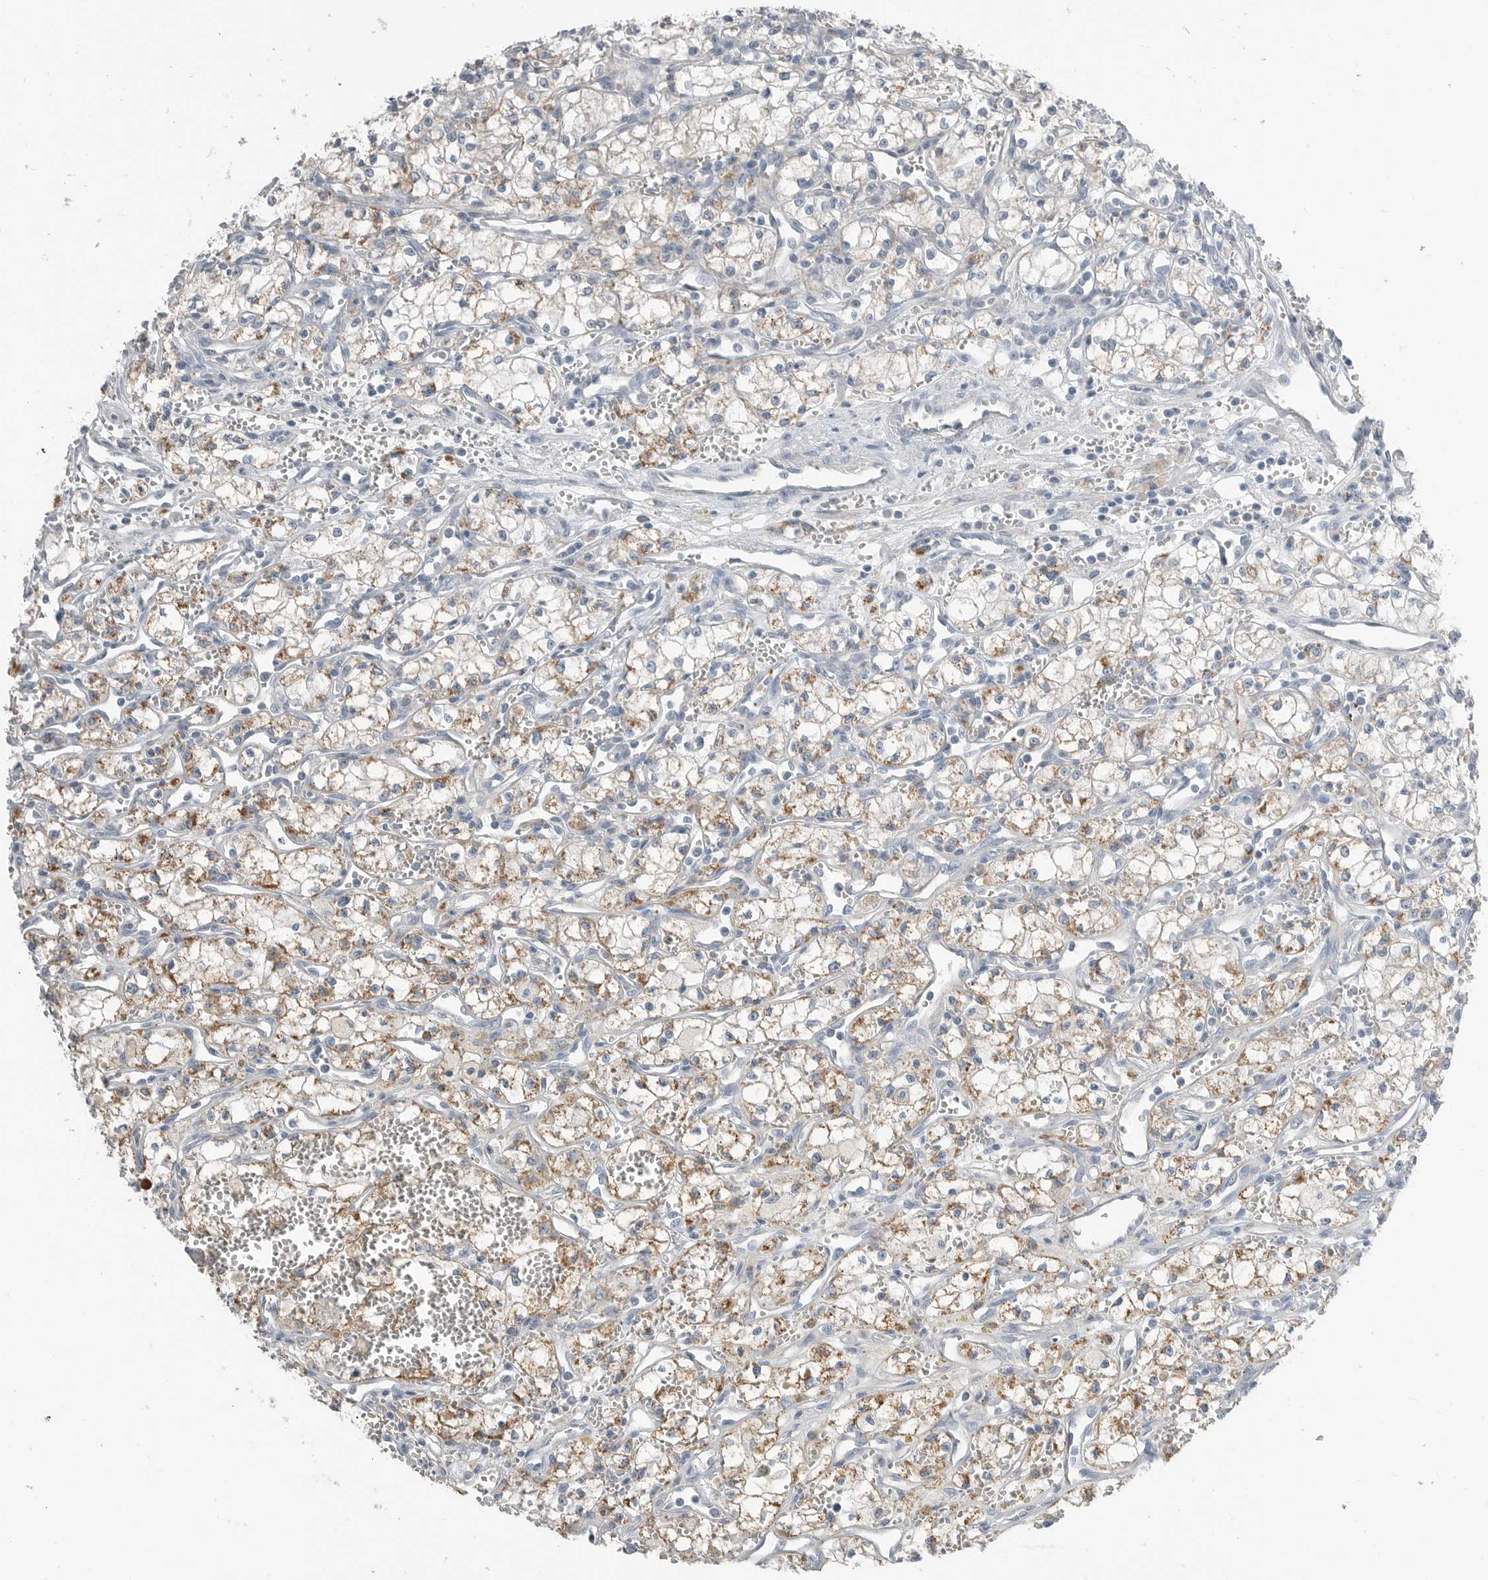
{"staining": {"intensity": "moderate", "quantity": ">75%", "location": "cytoplasmic/membranous"}, "tissue": "renal cancer", "cell_type": "Tumor cells", "image_type": "cancer", "snomed": [{"axis": "morphology", "description": "Adenocarcinoma, NOS"}, {"axis": "topography", "description": "Kidney"}], "caption": "Immunohistochemical staining of human renal cancer (adenocarcinoma) demonstrates medium levels of moderate cytoplasmic/membranous protein expression in approximately >75% of tumor cells.", "gene": "SERPINB7", "patient": {"sex": "male", "age": 59}}